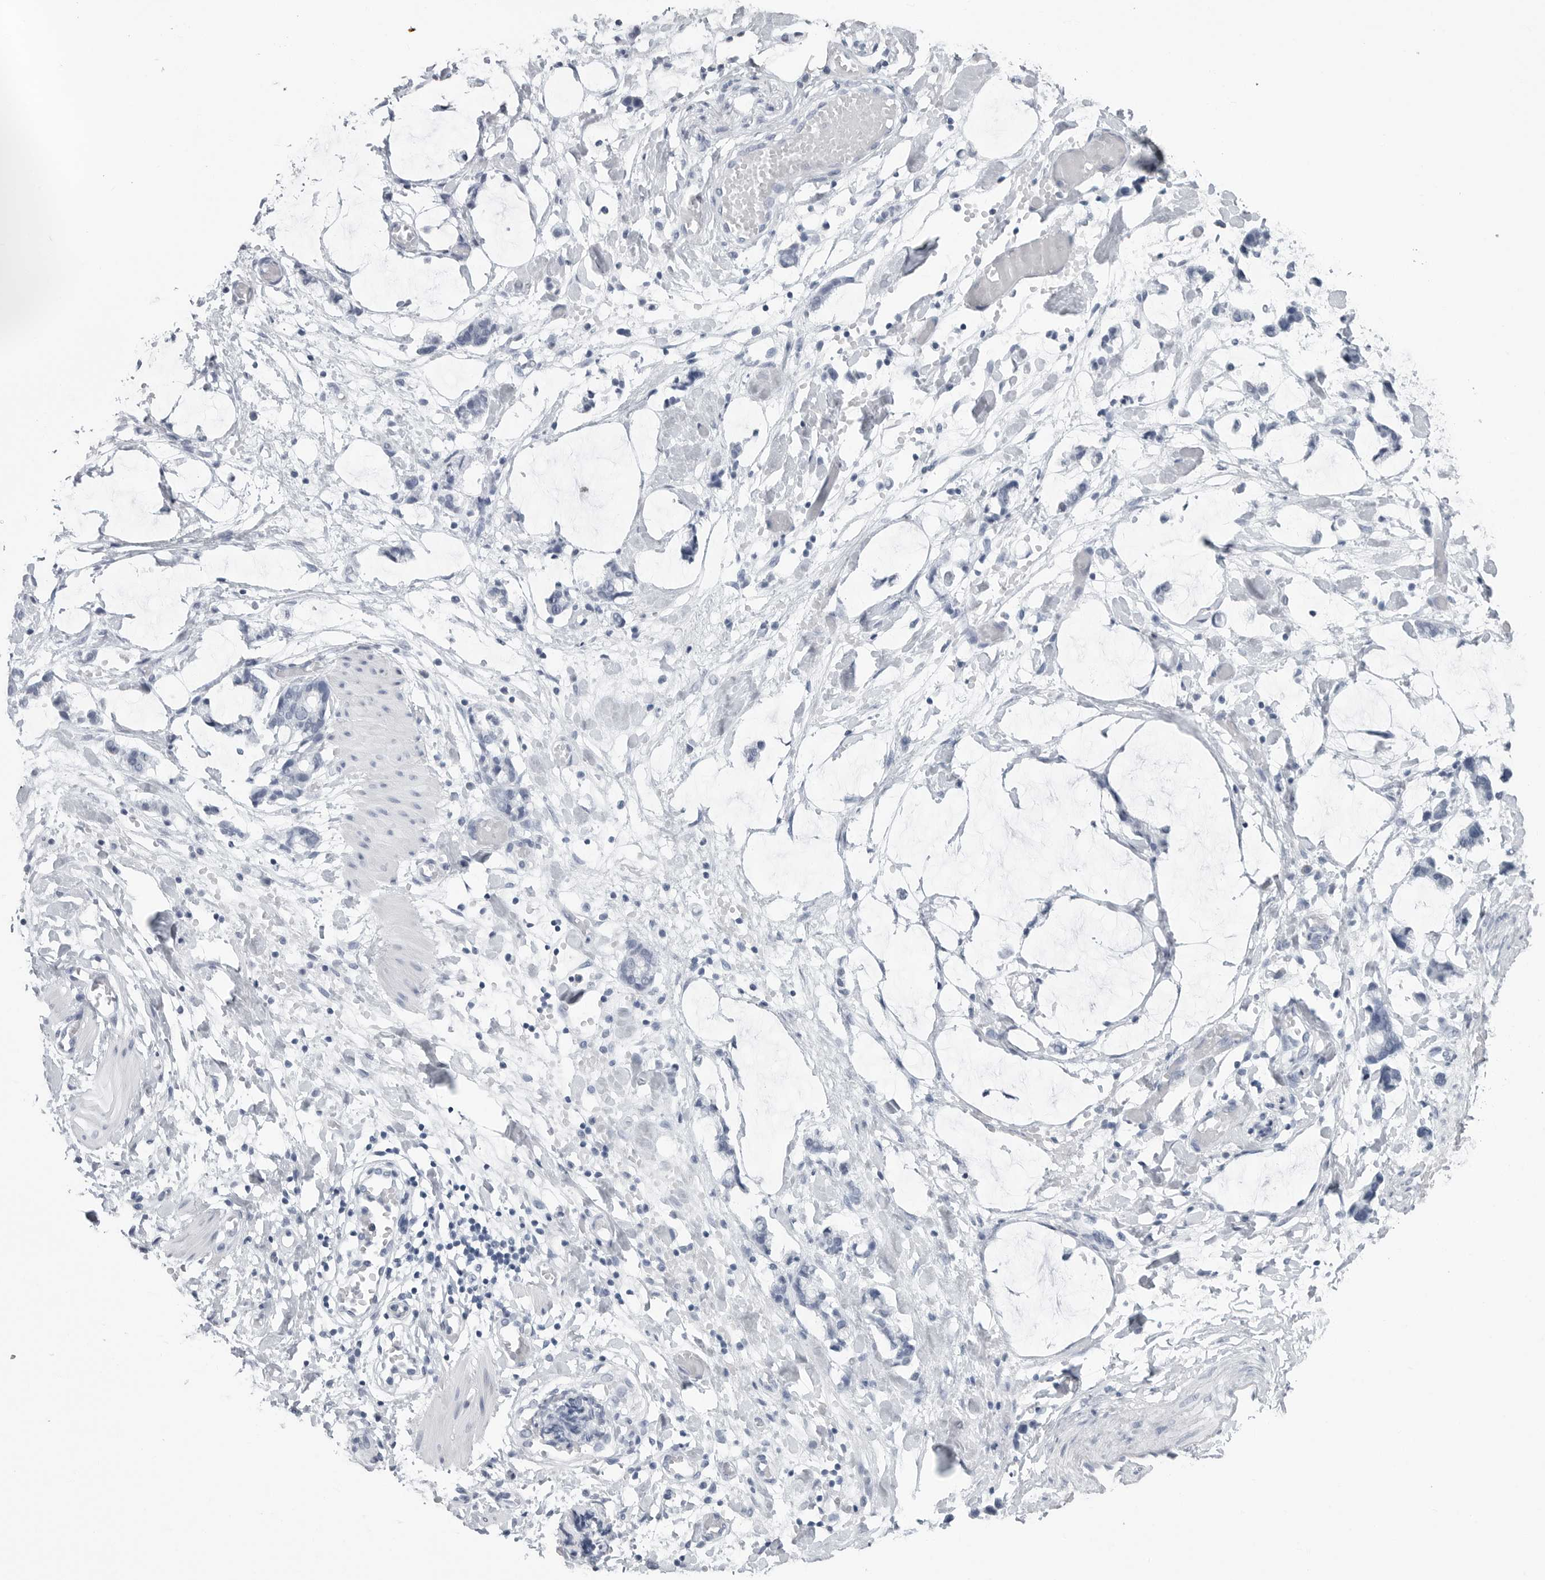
{"staining": {"intensity": "negative", "quantity": "none", "location": "none"}, "tissue": "adipose tissue", "cell_type": "Adipocytes", "image_type": "normal", "snomed": [{"axis": "morphology", "description": "Normal tissue, NOS"}, {"axis": "morphology", "description": "Adenocarcinoma, NOS"}, {"axis": "topography", "description": "Colon"}, {"axis": "topography", "description": "Peripheral nerve tissue"}], "caption": "IHC of benign human adipose tissue displays no expression in adipocytes. (Brightfield microscopy of DAB (3,3'-diaminobenzidine) immunohistochemistry at high magnification).", "gene": "CSH1", "patient": {"sex": "male", "age": 14}}